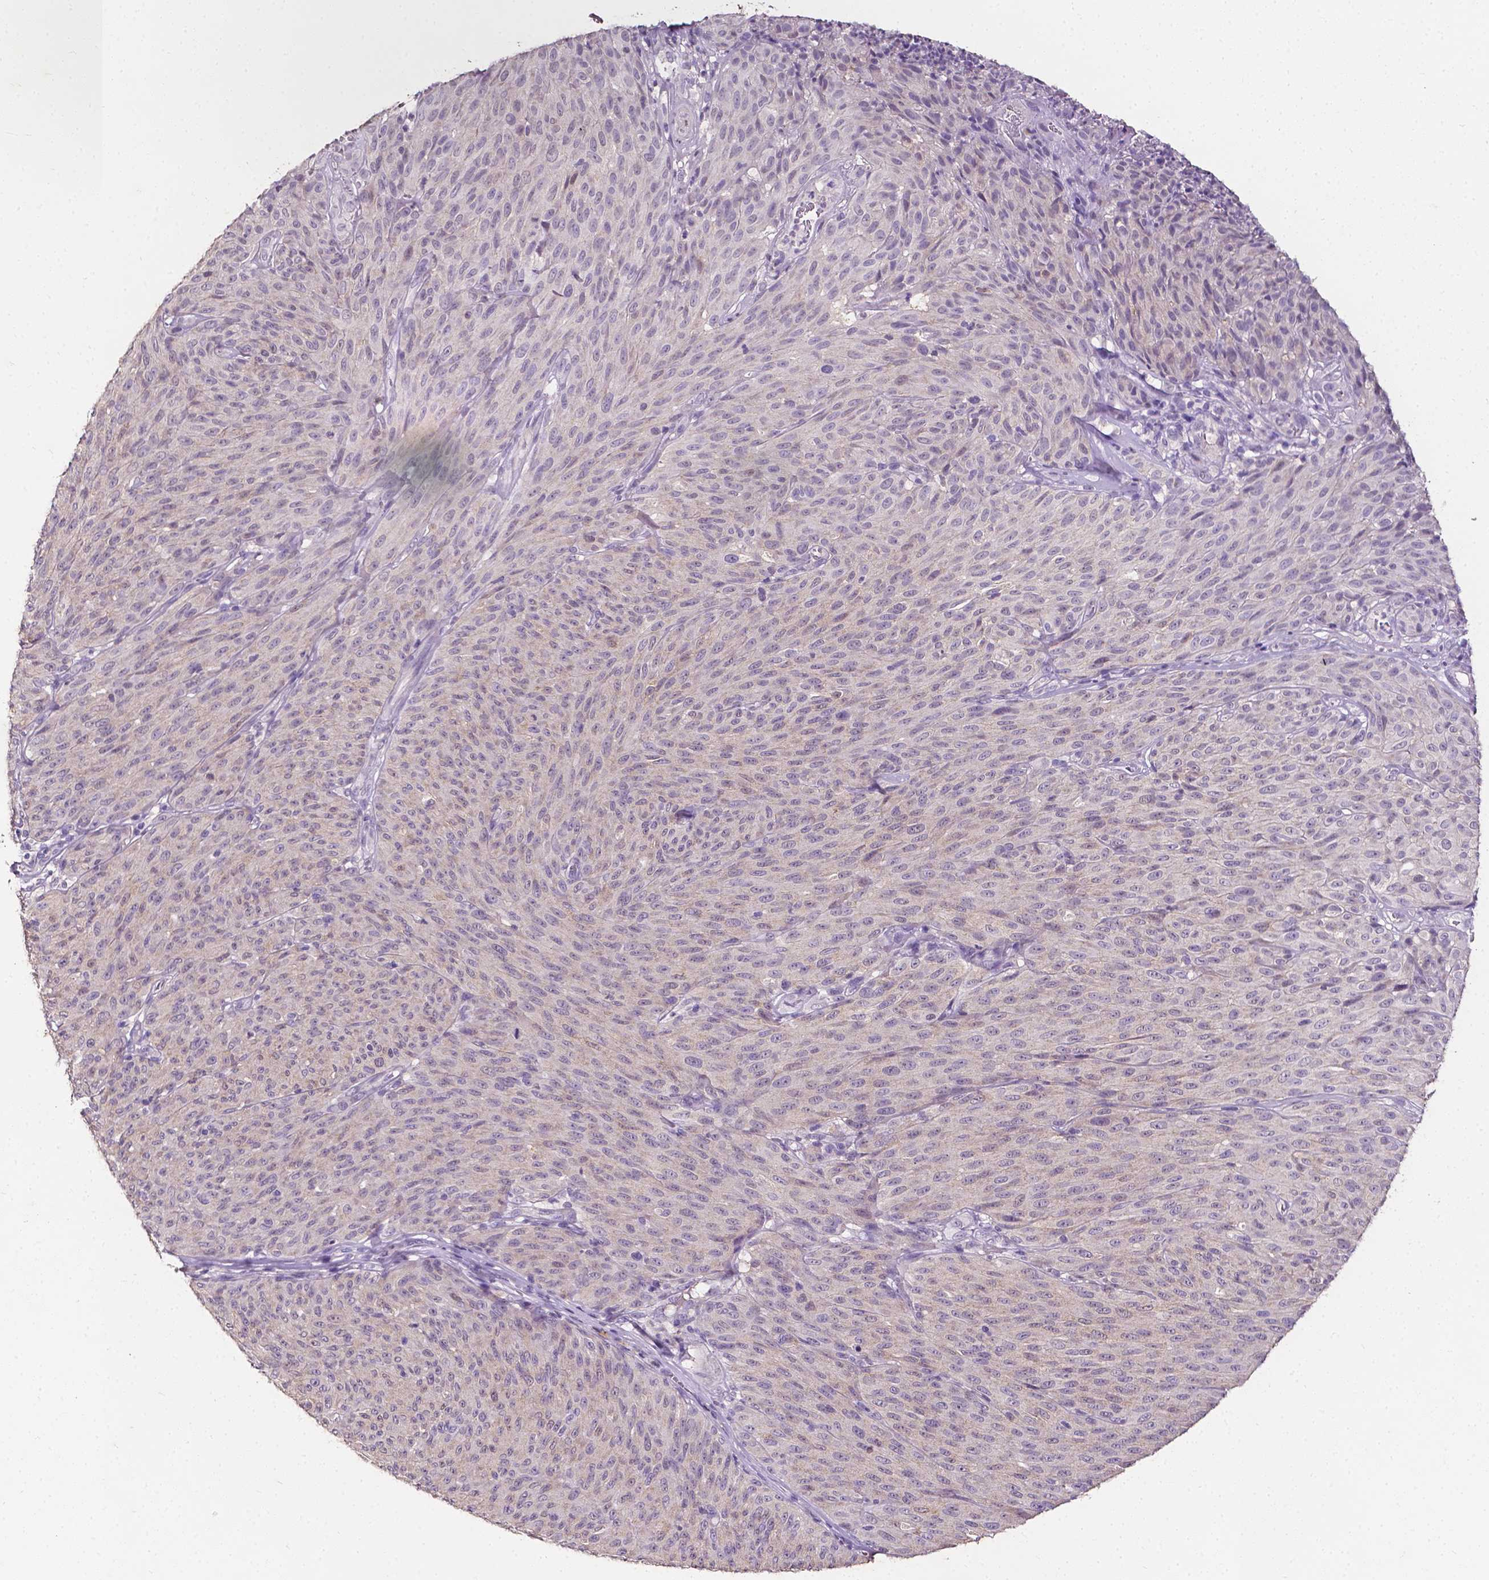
{"staining": {"intensity": "negative", "quantity": "none", "location": "none"}, "tissue": "melanoma", "cell_type": "Tumor cells", "image_type": "cancer", "snomed": [{"axis": "morphology", "description": "Malignant melanoma, NOS"}, {"axis": "topography", "description": "Skin"}], "caption": "Tumor cells show no significant expression in melanoma.", "gene": "PSAT1", "patient": {"sex": "male", "age": 85}}